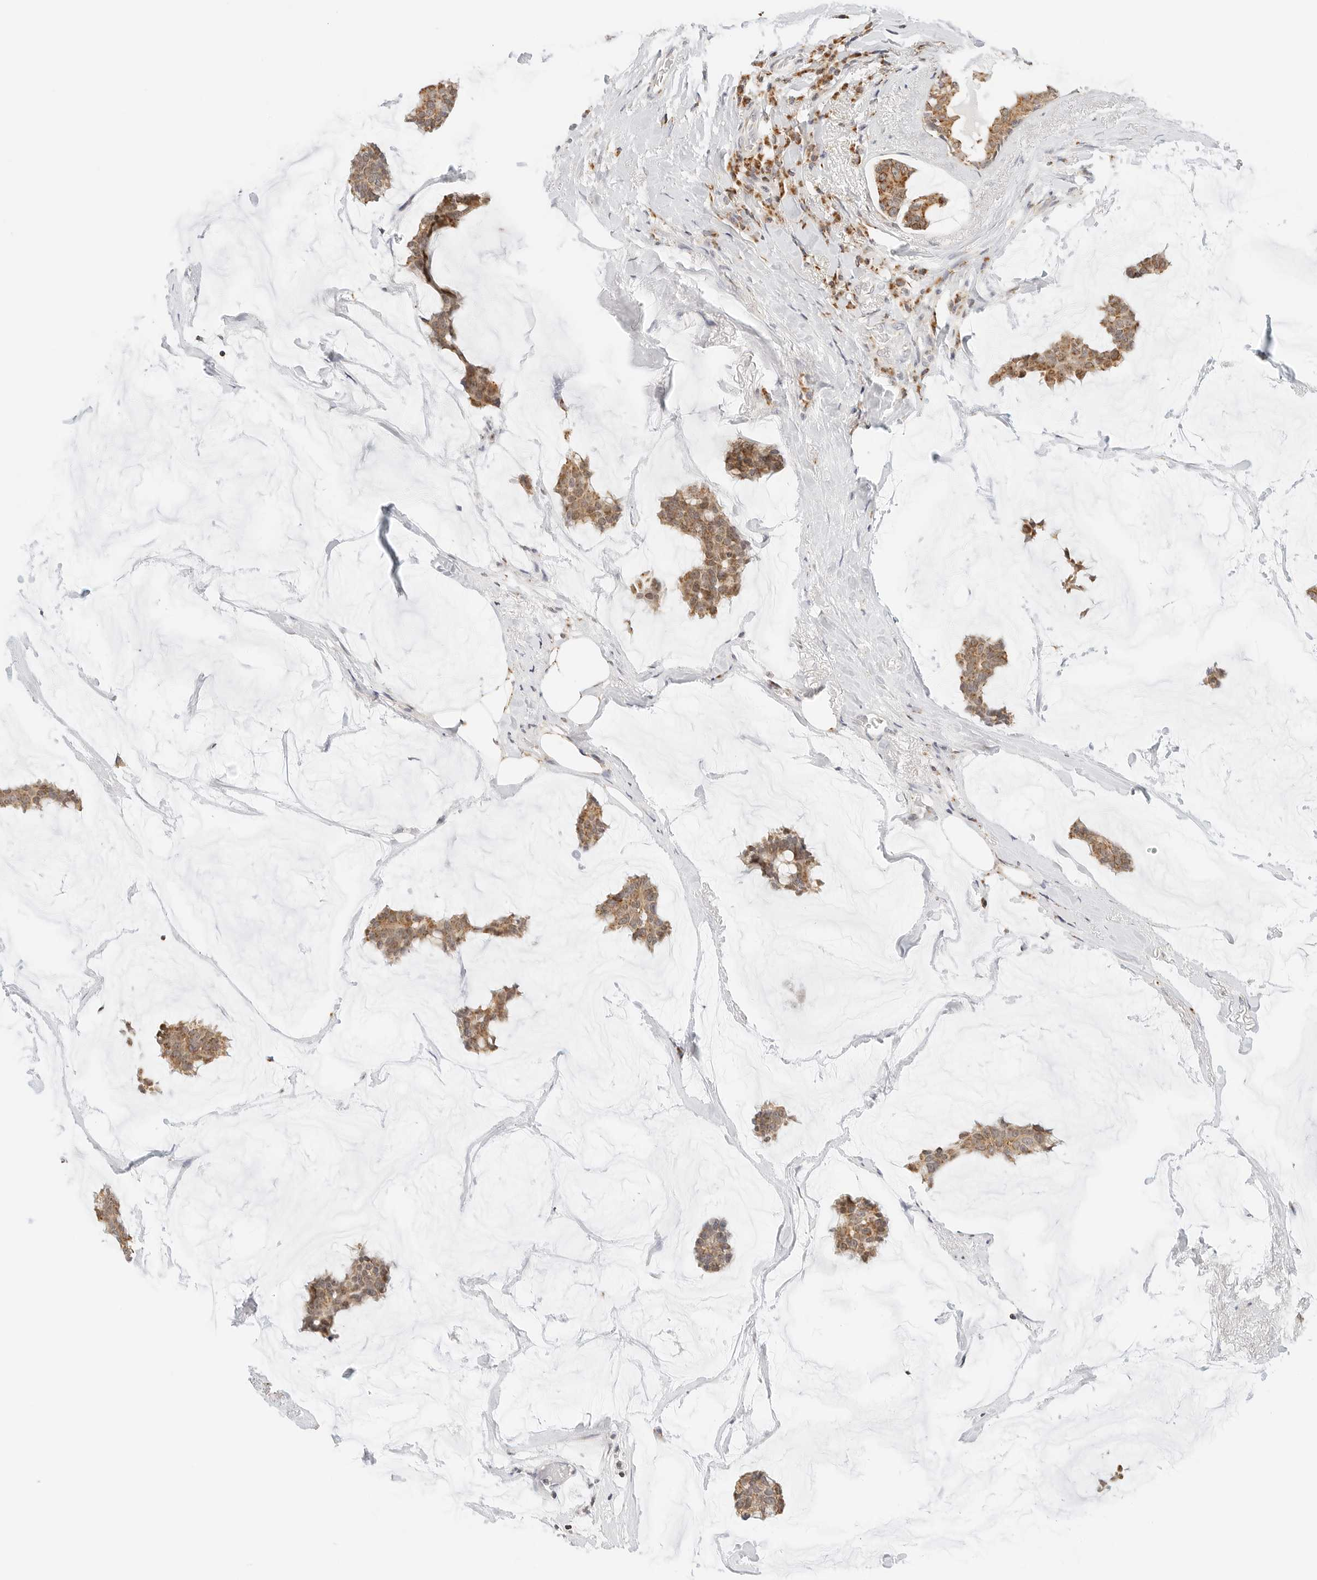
{"staining": {"intensity": "moderate", "quantity": ">75%", "location": "cytoplasmic/membranous"}, "tissue": "breast cancer", "cell_type": "Tumor cells", "image_type": "cancer", "snomed": [{"axis": "morphology", "description": "Duct carcinoma"}, {"axis": "topography", "description": "Breast"}], "caption": "A brown stain shows moderate cytoplasmic/membranous staining of a protein in intraductal carcinoma (breast) tumor cells.", "gene": "ATL1", "patient": {"sex": "female", "age": 93}}